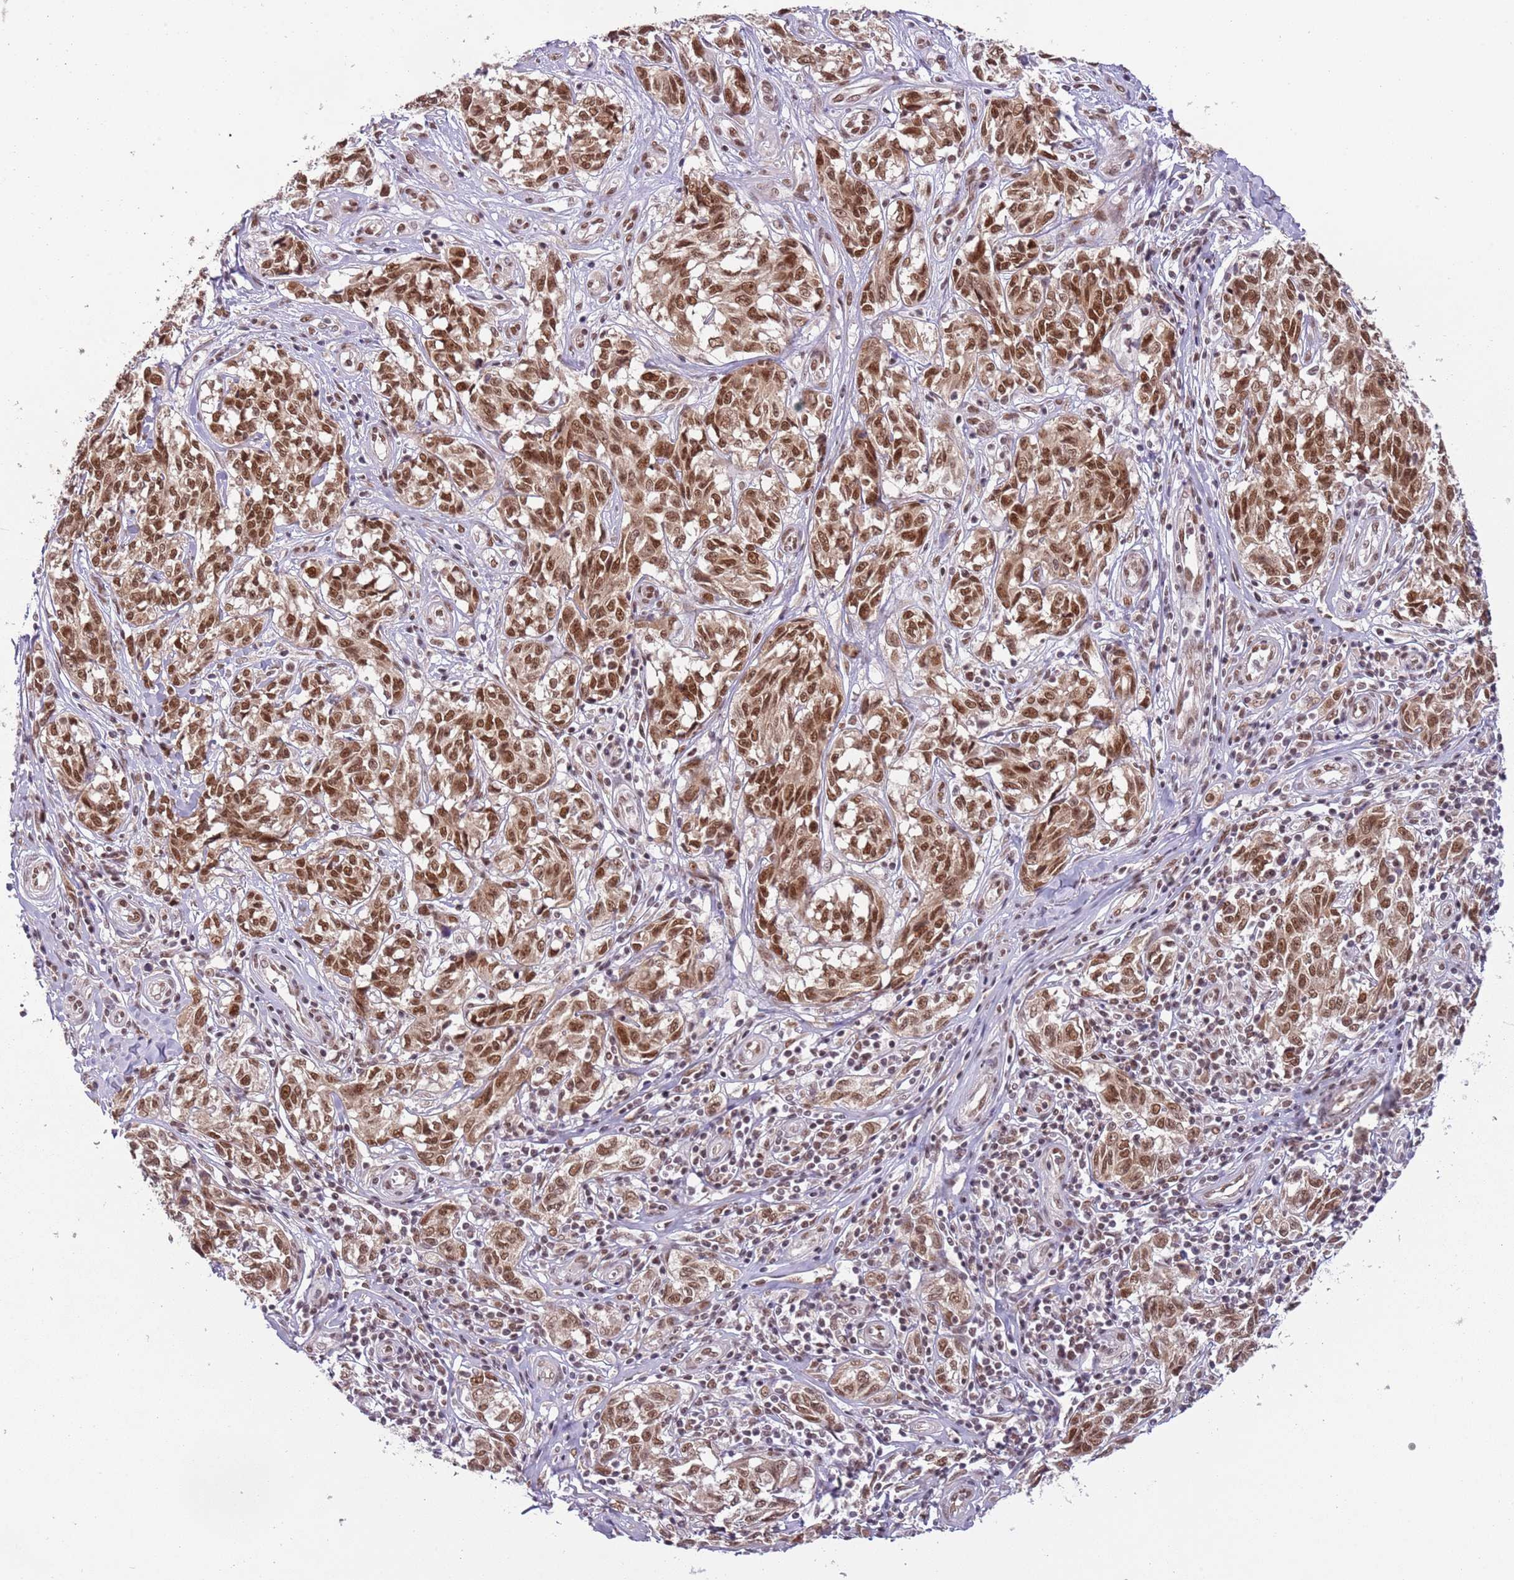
{"staining": {"intensity": "moderate", "quantity": ">75%", "location": "nuclear"}, "tissue": "melanoma", "cell_type": "Tumor cells", "image_type": "cancer", "snomed": [{"axis": "morphology", "description": "Normal tissue, NOS"}, {"axis": "morphology", "description": "Malignant melanoma, NOS"}, {"axis": "topography", "description": "Skin"}], "caption": "IHC image of neoplastic tissue: malignant melanoma stained using IHC demonstrates medium levels of moderate protein expression localized specifically in the nuclear of tumor cells, appearing as a nuclear brown color.", "gene": "FAM120AOS", "patient": {"sex": "female", "age": 64}}